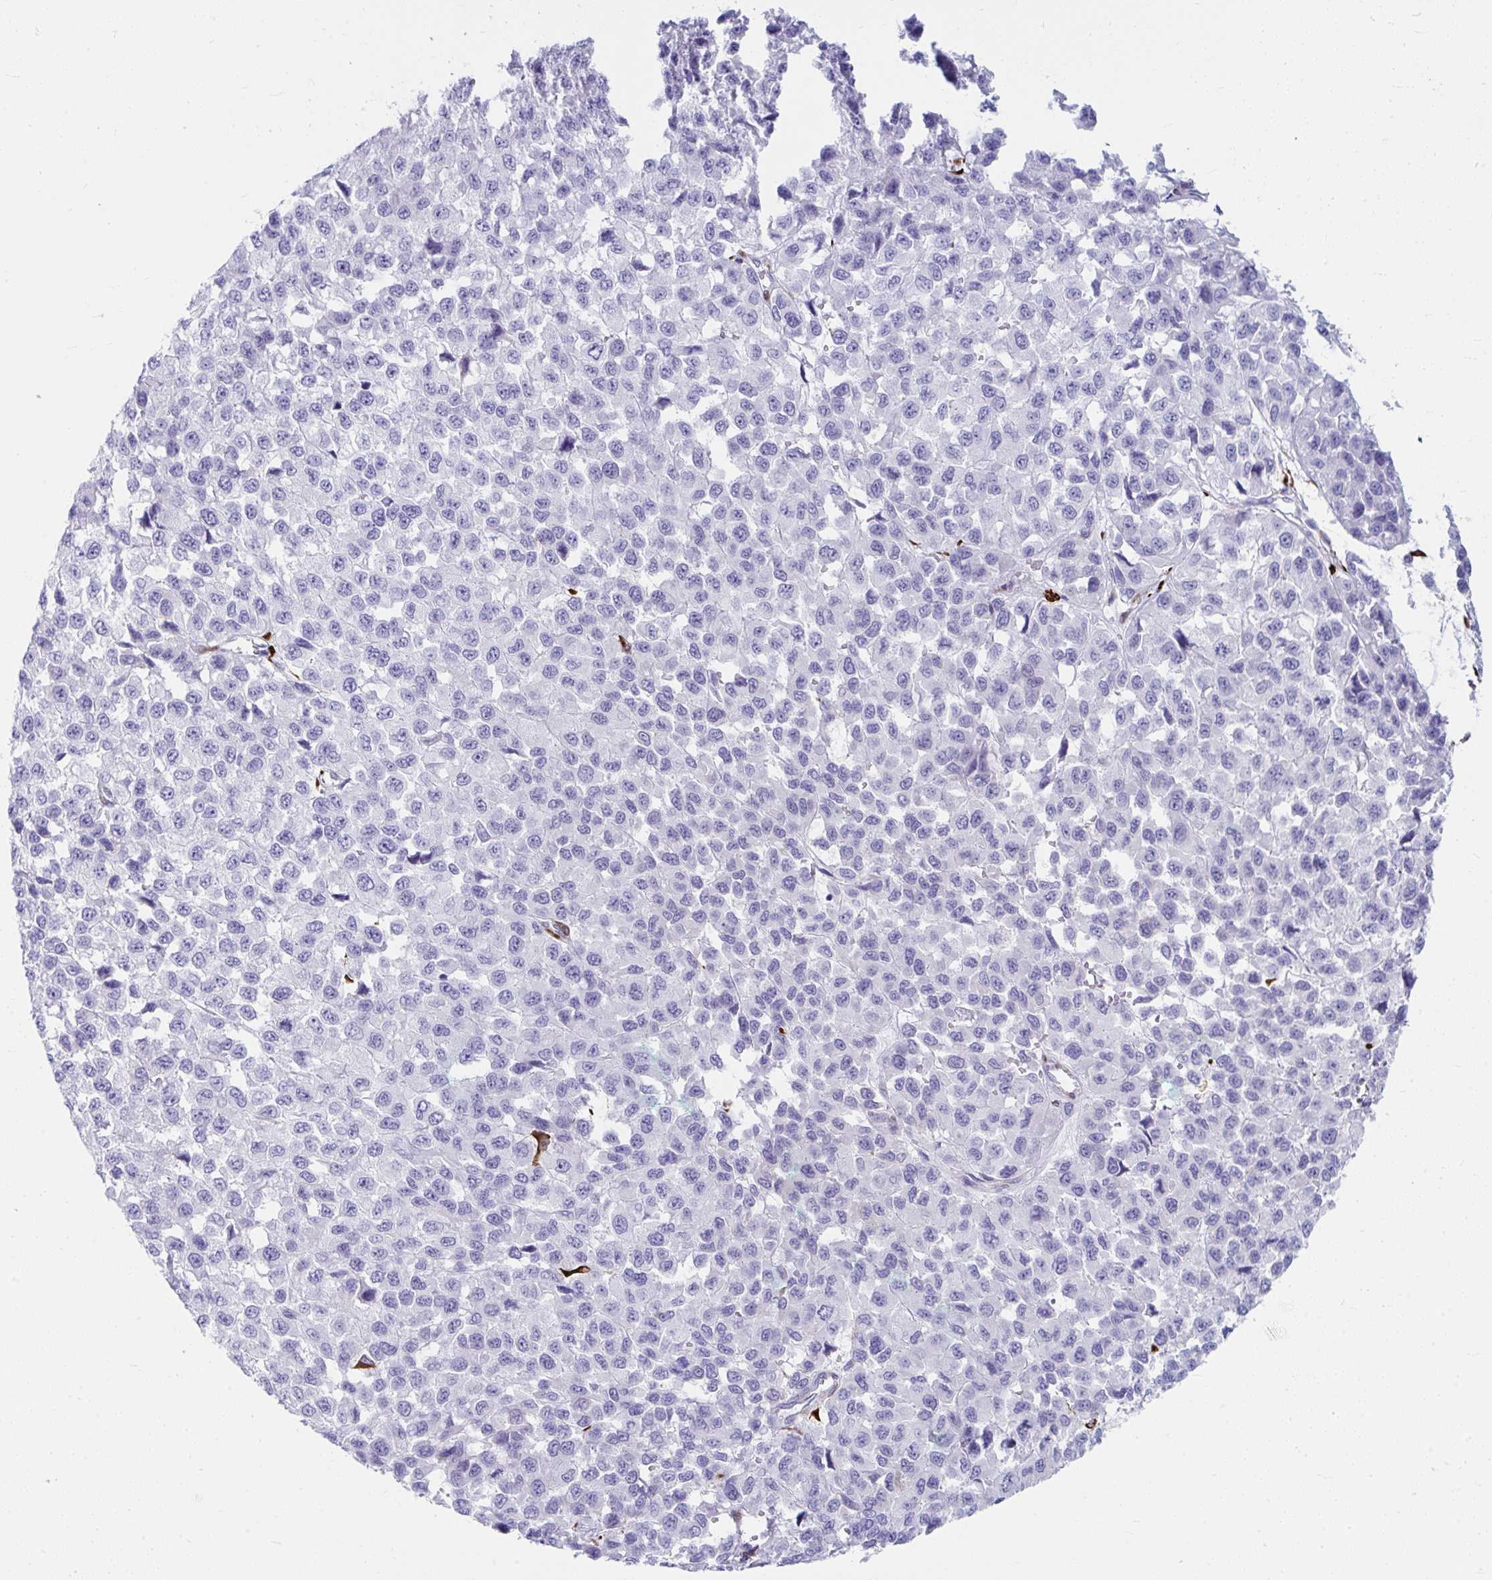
{"staining": {"intensity": "negative", "quantity": "none", "location": "none"}, "tissue": "melanoma", "cell_type": "Tumor cells", "image_type": "cancer", "snomed": [{"axis": "morphology", "description": "Malignant melanoma, NOS"}, {"axis": "topography", "description": "Skin"}], "caption": "Human melanoma stained for a protein using immunohistochemistry (IHC) exhibits no positivity in tumor cells.", "gene": "GRXCR2", "patient": {"sex": "male", "age": 62}}